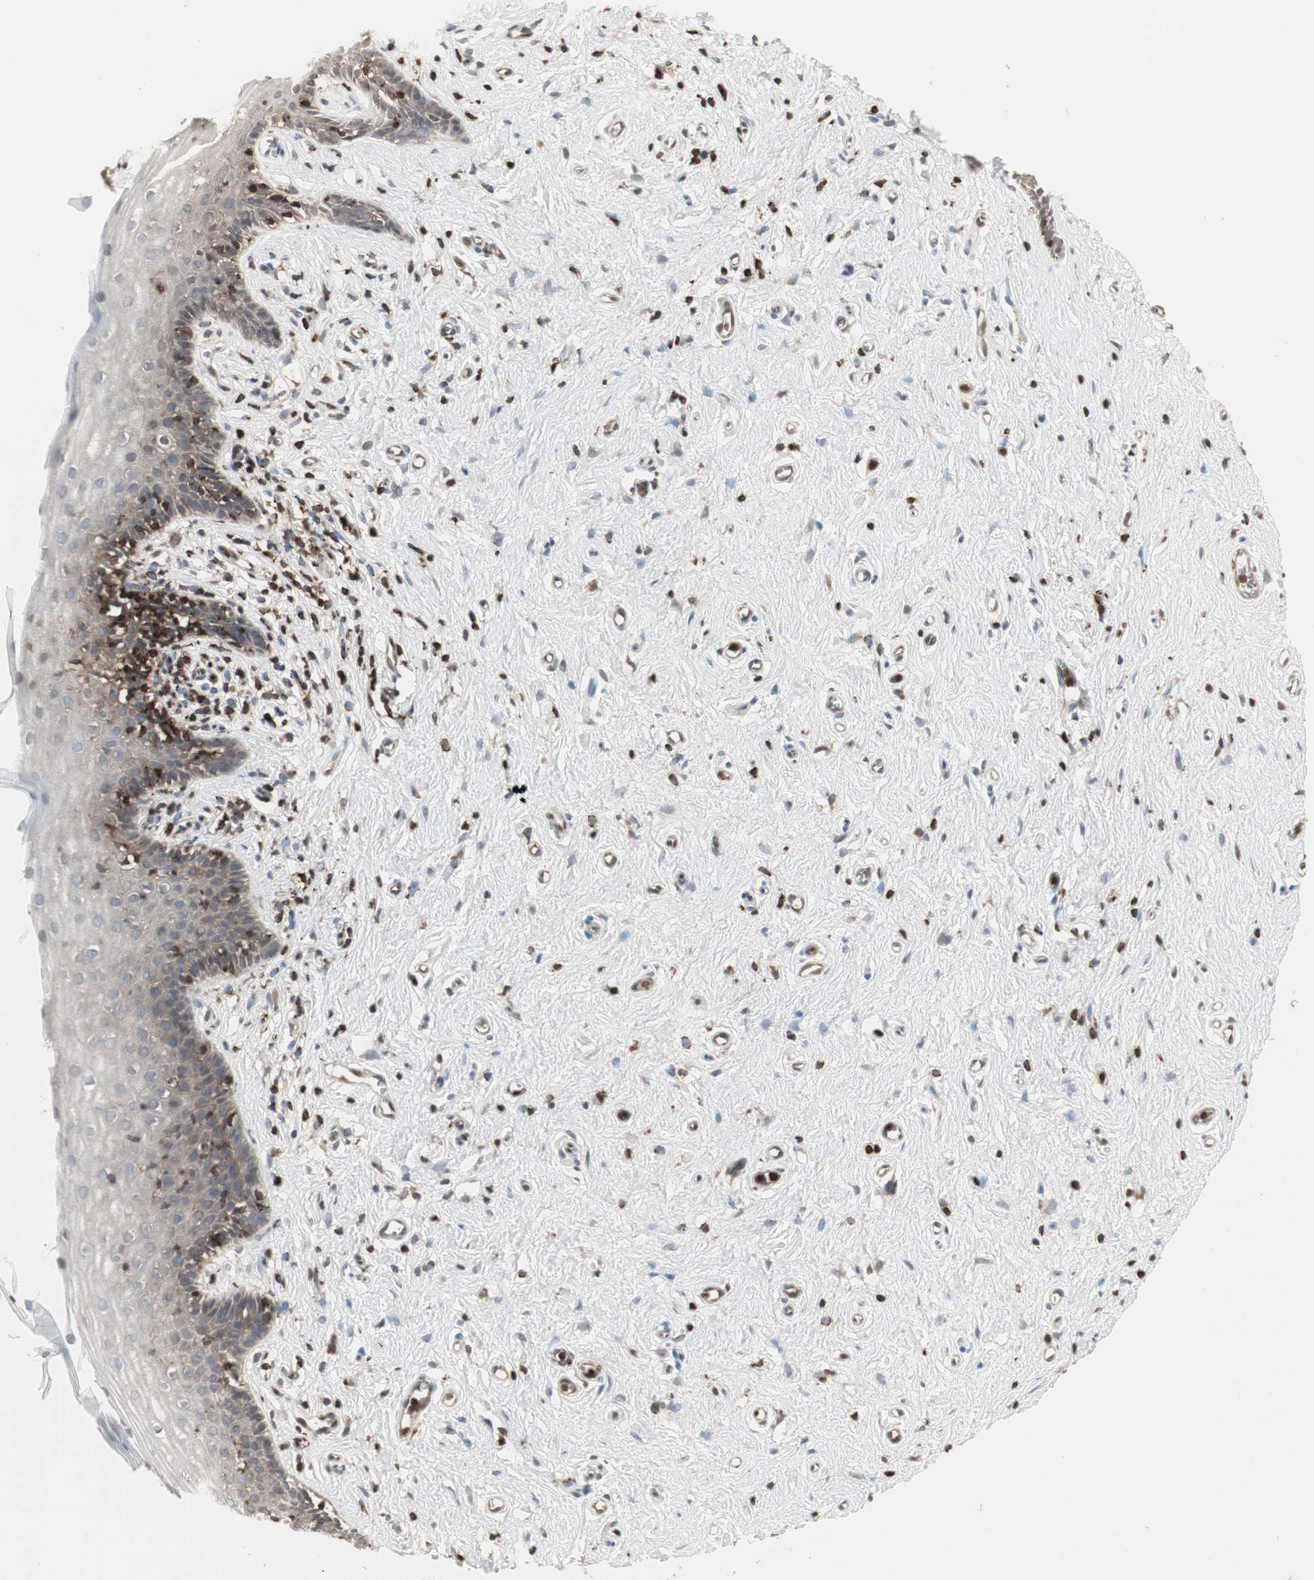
{"staining": {"intensity": "weak", "quantity": "<25%", "location": "cytoplasmic/membranous"}, "tissue": "vagina", "cell_type": "Squamous epithelial cells", "image_type": "normal", "snomed": [{"axis": "morphology", "description": "Normal tissue, NOS"}, {"axis": "topography", "description": "Vagina"}], "caption": "IHC micrograph of unremarkable human vagina stained for a protein (brown), which reveals no positivity in squamous epithelial cells.", "gene": "ARHGEF1", "patient": {"sex": "female", "age": 44}}